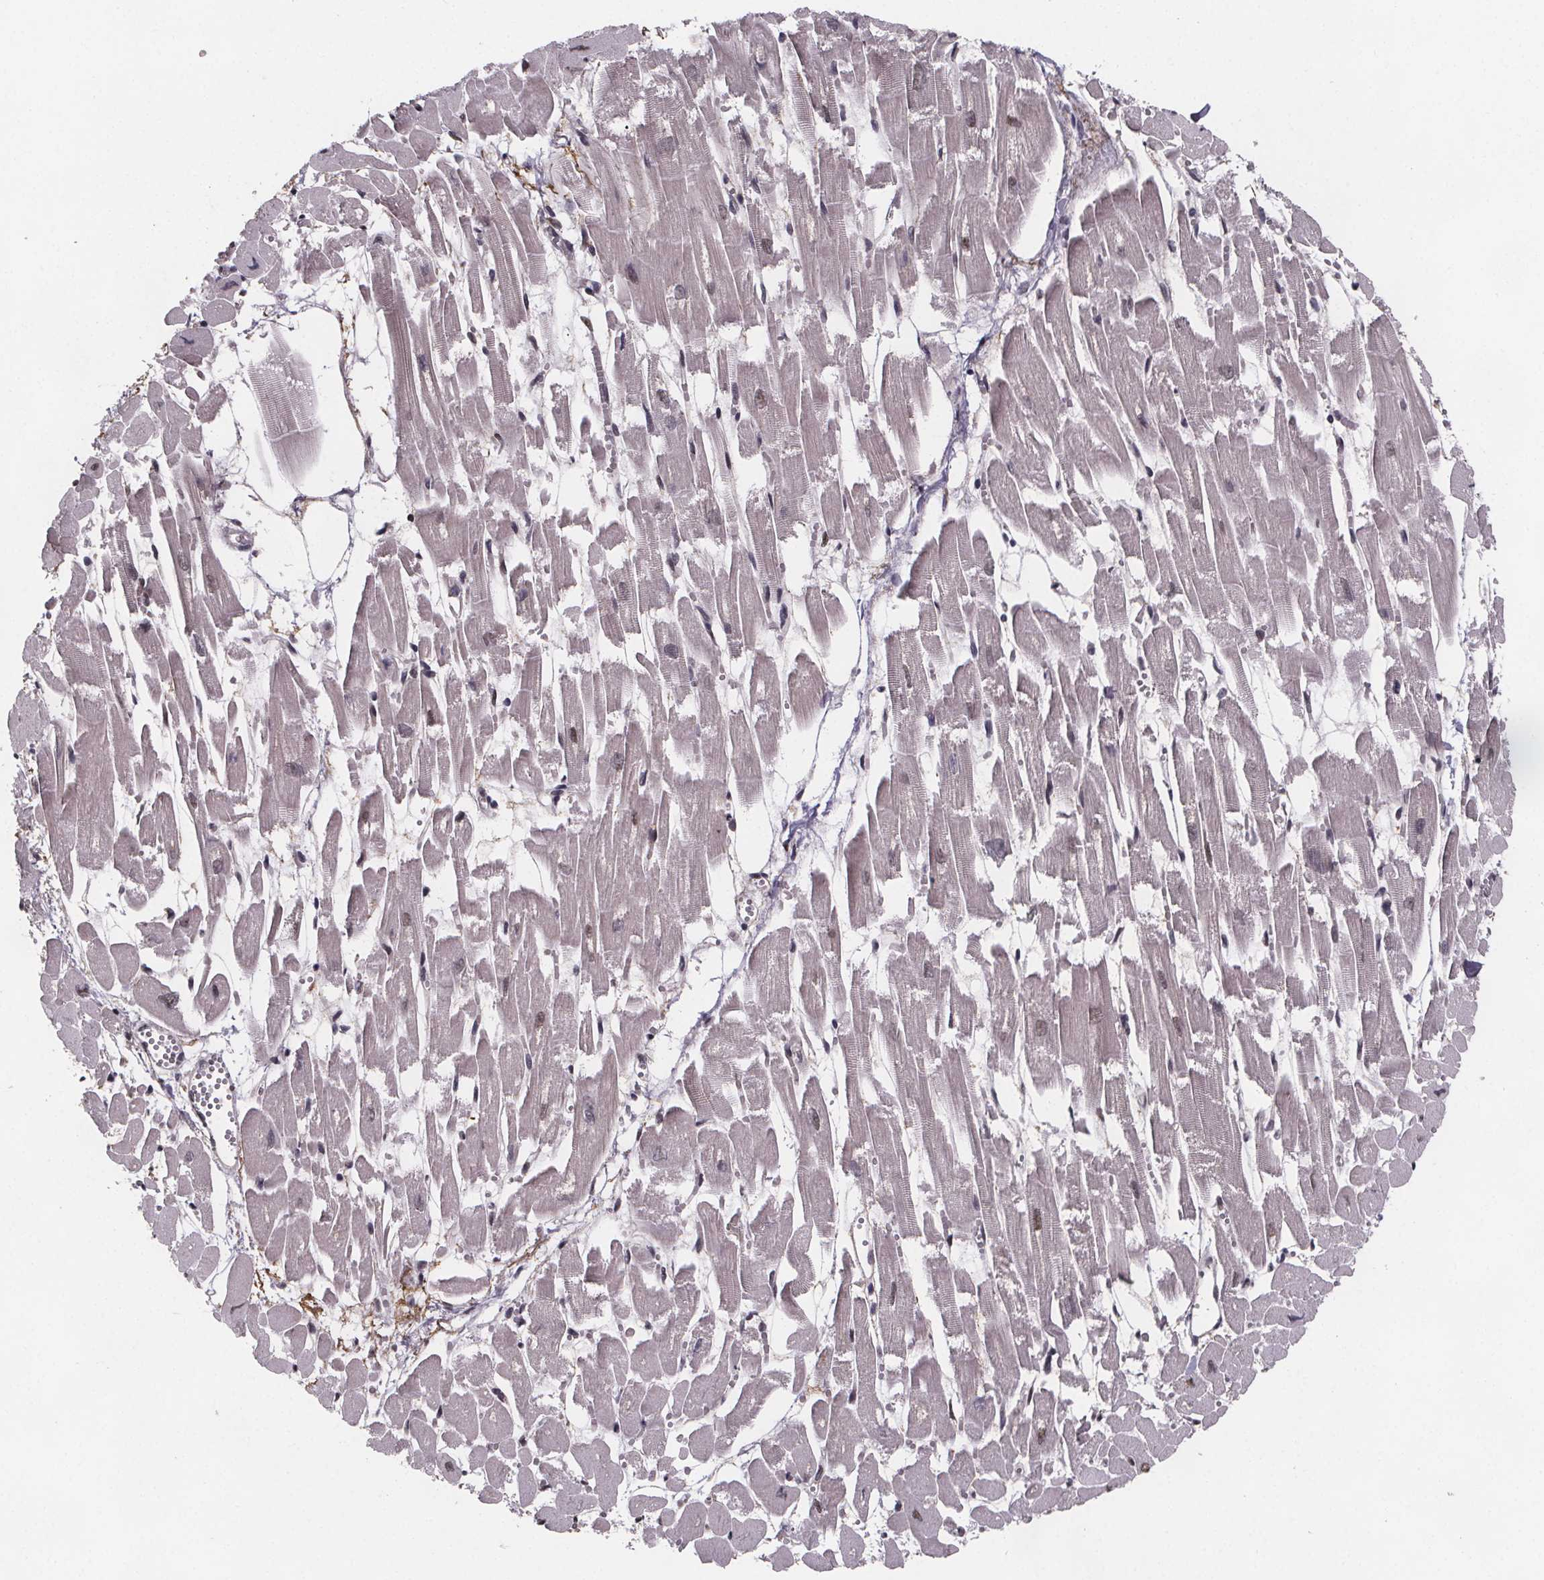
{"staining": {"intensity": "weak", "quantity": "25%-75%", "location": "nuclear"}, "tissue": "heart muscle", "cell_type": "Cardiomyocytes", "image_type": "normal", "snomed": [{"axis": "morphology", "description": "Normal tissue, NOS"}, {"axis": "topography", "description": "Heart"}], "caption": "Cardiomyocytes exhibit weak nuclear positivity in about 25%-75% of cells in normal heart muscle.", "gene": "U2SURP", "patient": {"sex": "female", "age": 52}}